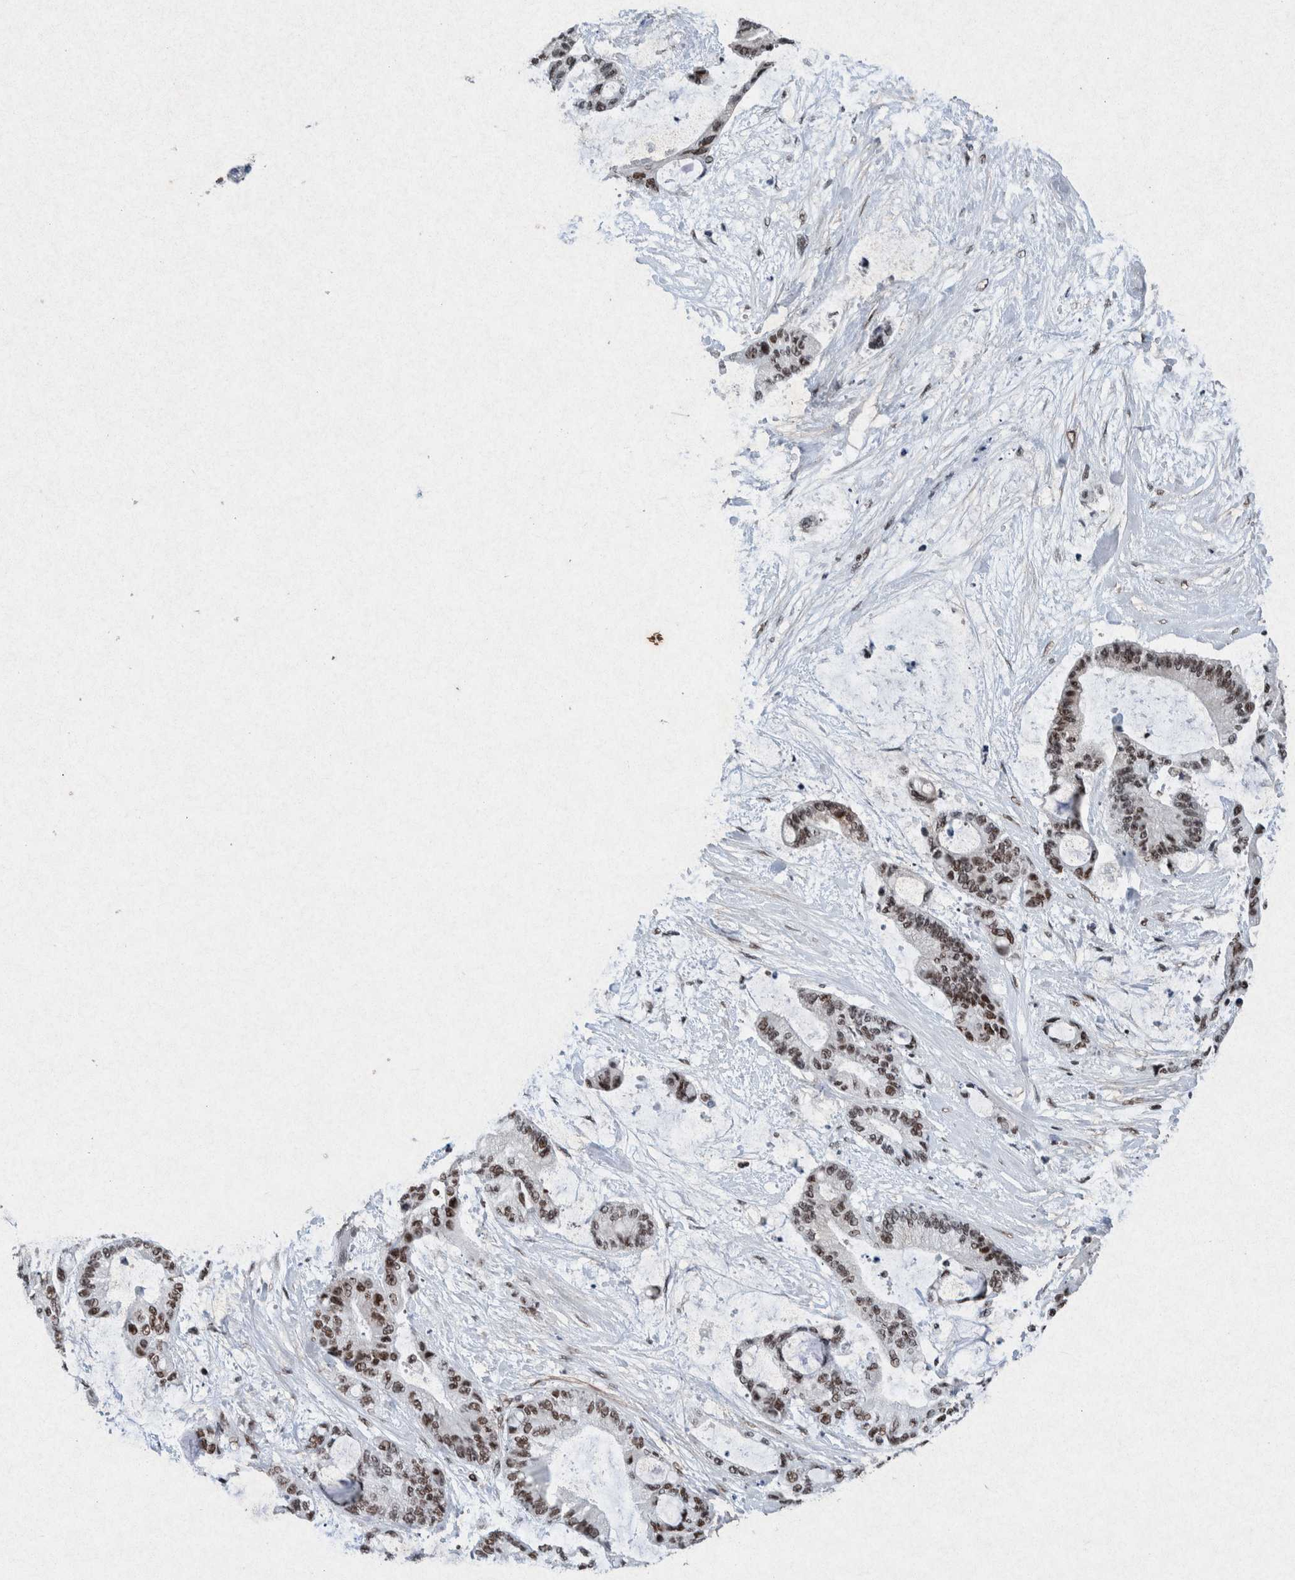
{"staining": {"intensity": "moderate", "quantity": ">75%", "location": "nuclear"}, "tissue": "liver cancer", "cell_type": "Tumor cells", "image_type": "cancer", "snomed": [{"axis": "morphology", "description": "Cholangiocarcinoma"}, {"axis": "topography", "description": "Liver"}], "caption": "Tumor cells demonstrate medium levels of moderate nuclear positivity in about >75% of cells in human liver cancer.", "gene": "TAF10", "patient": {"sex": "female", "age": 73}}